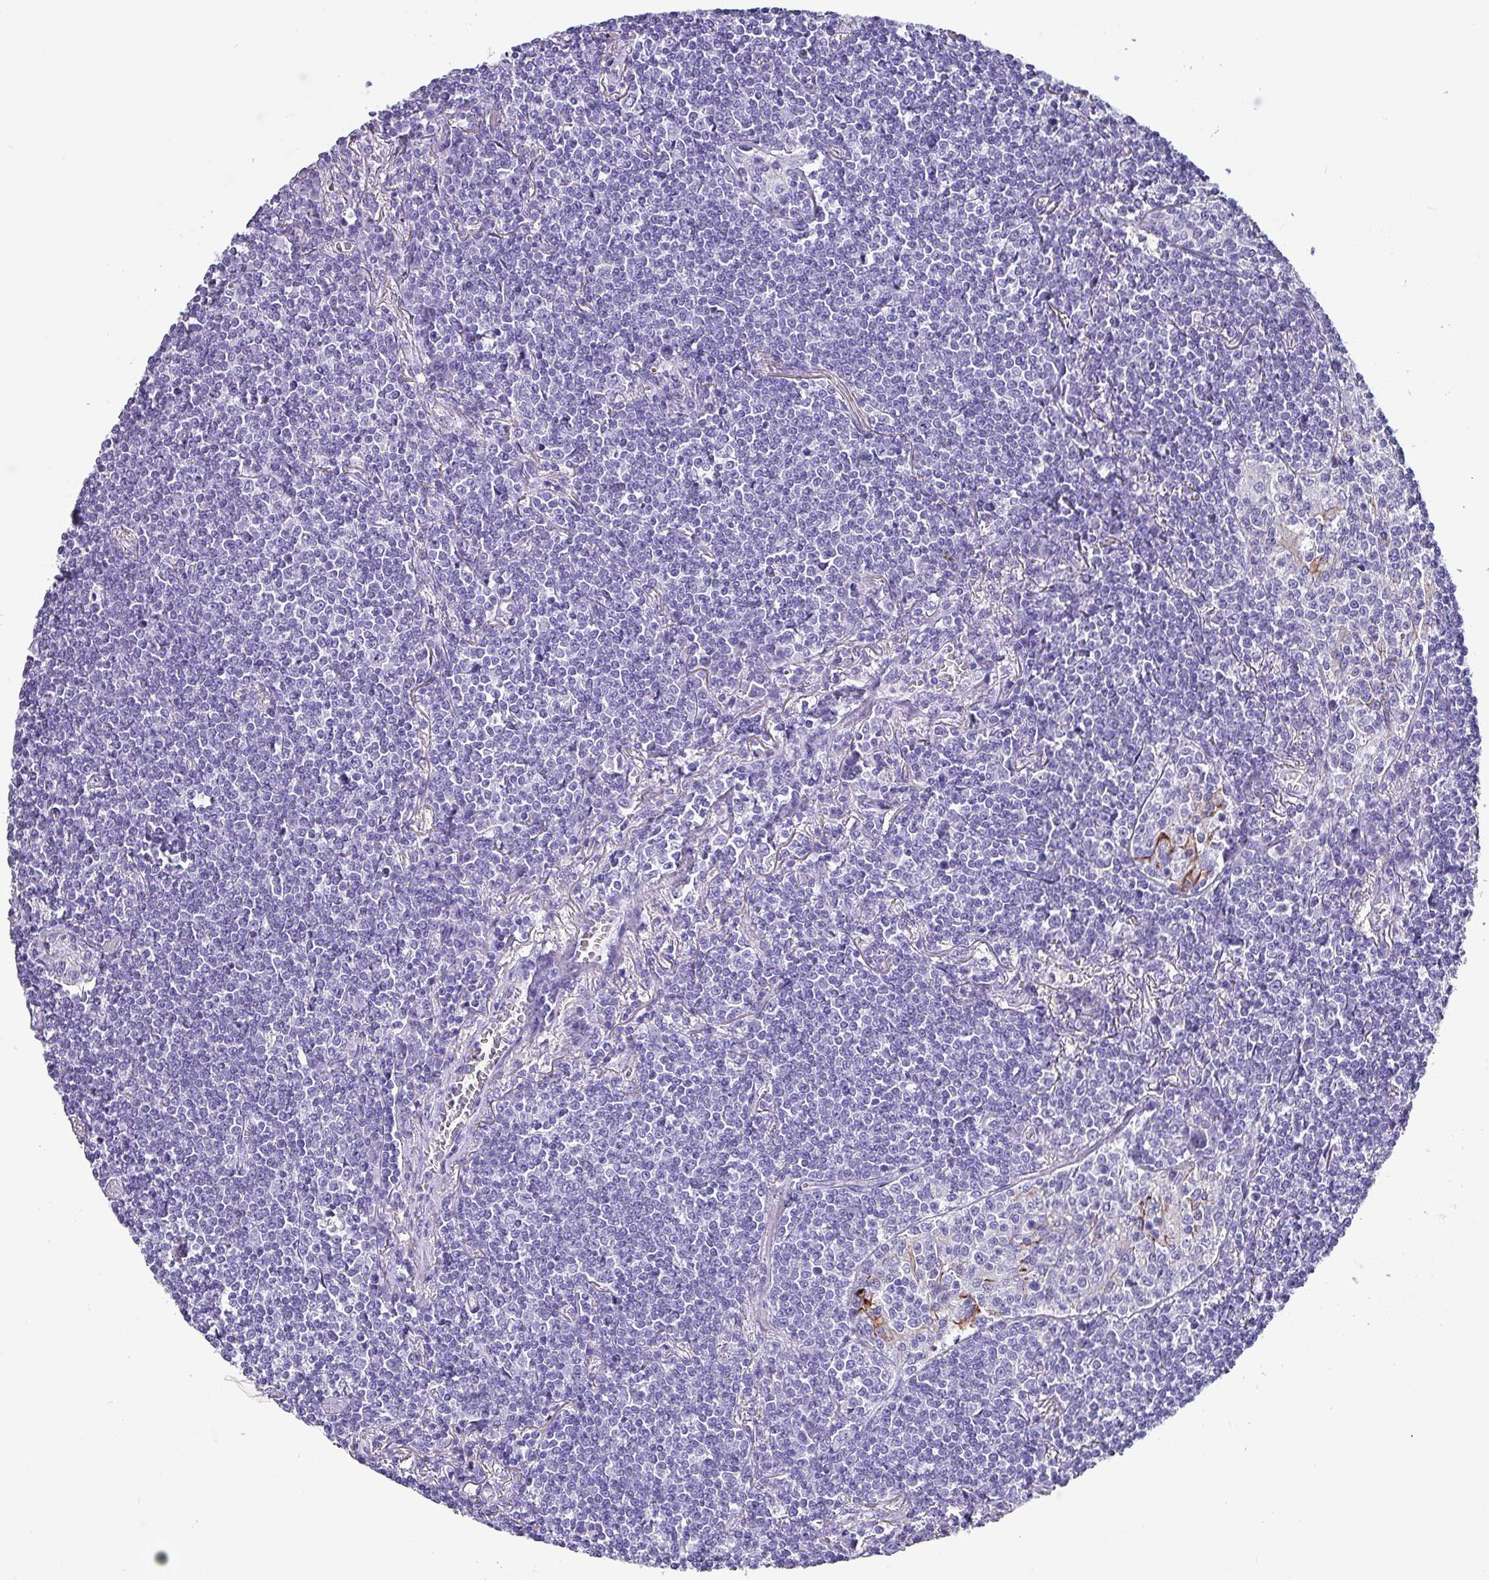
{"staining": {"intensity": "negative", "quantity": "none", "location": "none"}, "tissue": "lymphoma", "cell_type": "Tumor cells", "image_type": "cancer", "snomed": [{"axis": "morphology", "description": "Malignant lymphoma, non-Hodgkin's type, Low grade"}, {"axis": "topography", "description": "Lung"}], "caption": "This is an immunohistochemistry (IHC) photomicrograph of low-grade malignant lymphoma, non-Hodgkin's type. There is no expression in tumor cells.", "gene": "KRT6C", "patient": {"sex": "female", "age": 71}}